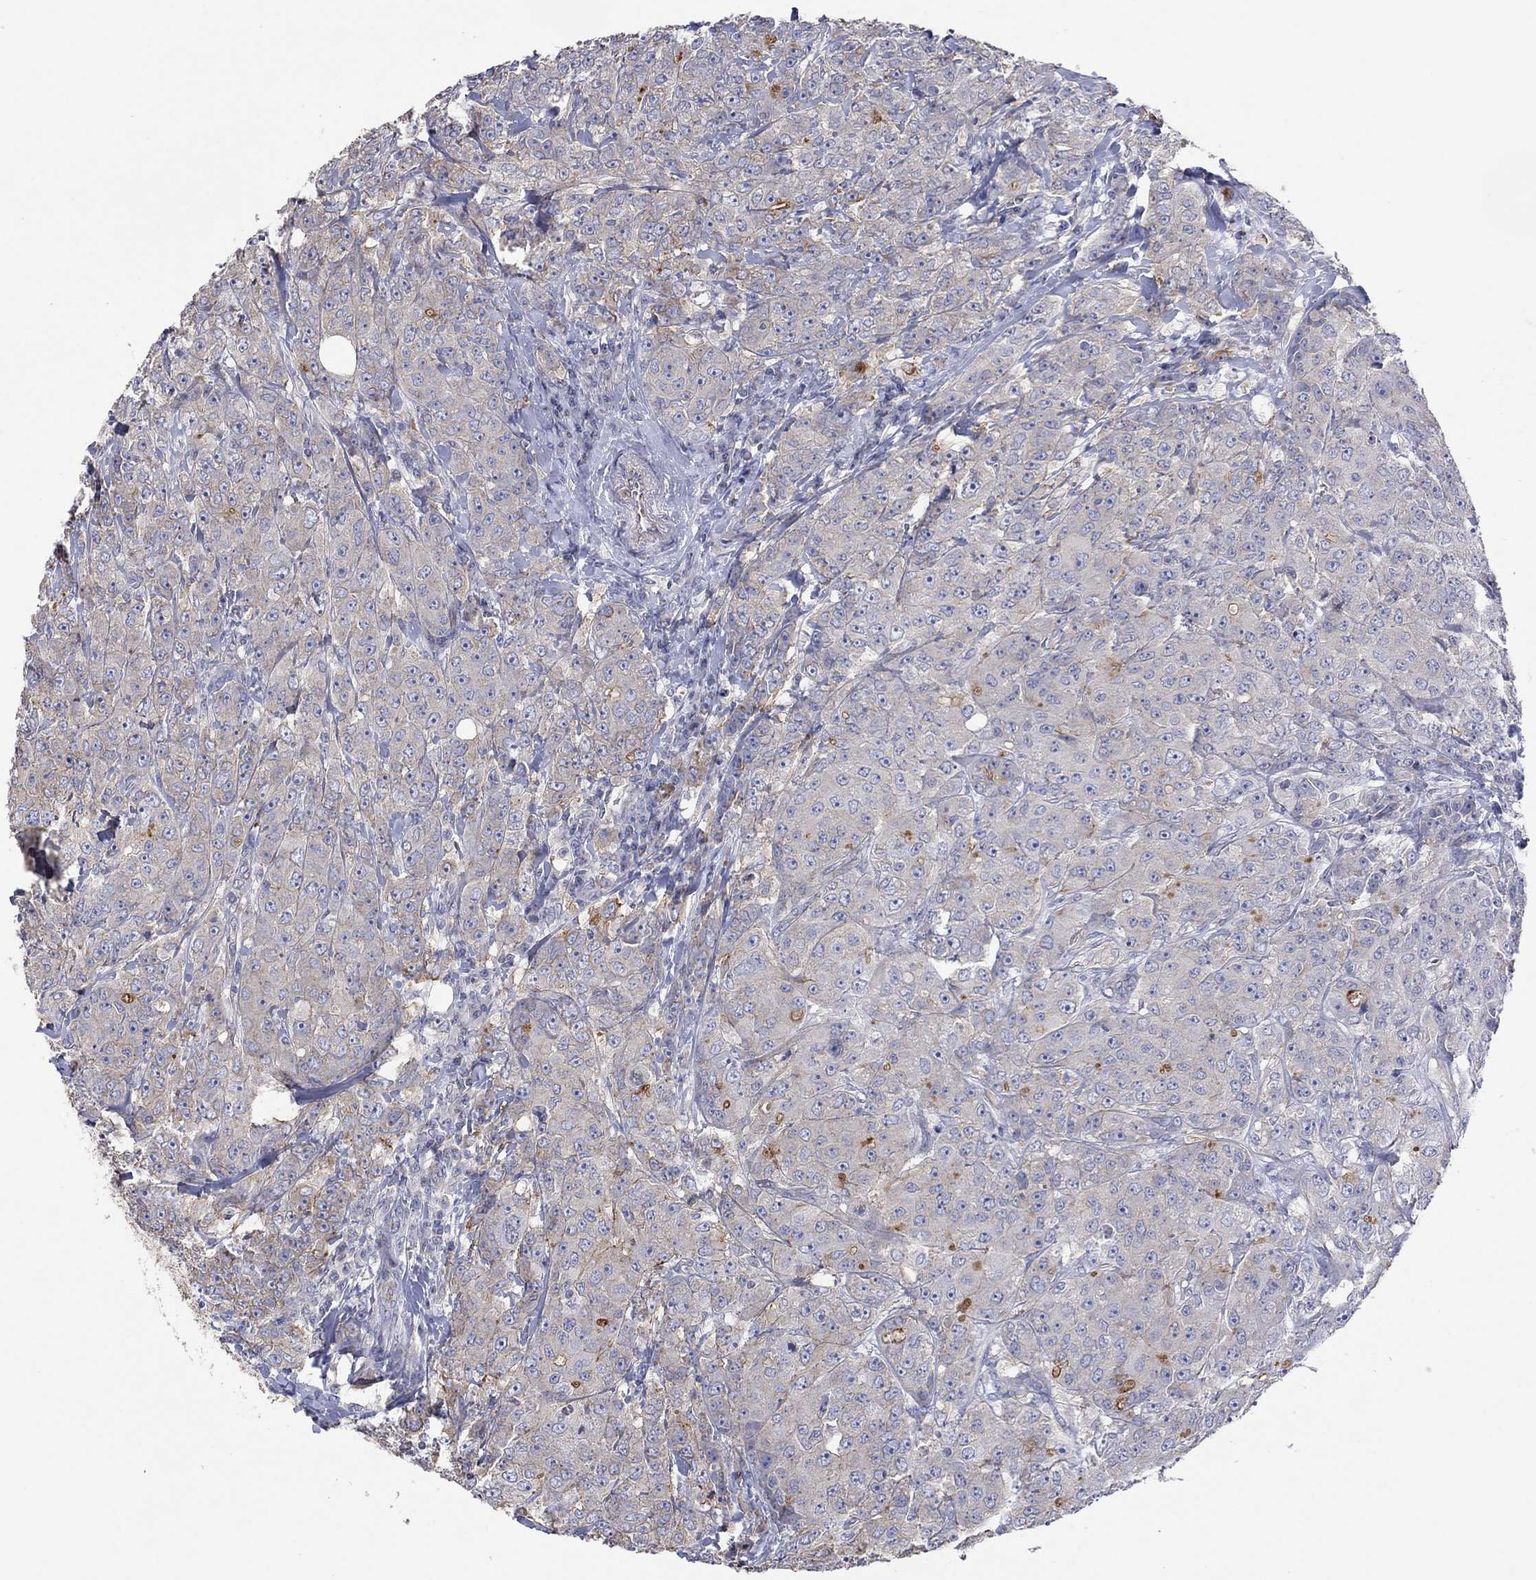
{"staining": {"intensity": "moderate", "quantity": "<25%", "location": "cytoplasmic/membranous"}, "tissue": "breast cancer", "cell_type": "Tumor cells", "image_type": "cancer", "snomed": [{"axis": "morphology", "description": "Duct carcinoma"}, {"axis": "topography", "description": "Breast"}], "caption": "Human breast cancer stained for a protein (brown) shows moderate cytoplasmic/membranous positive positivity in about <25% of tumor cells.", "gene": "TPRN", "patient": {"sex": "female", "age": 43}}